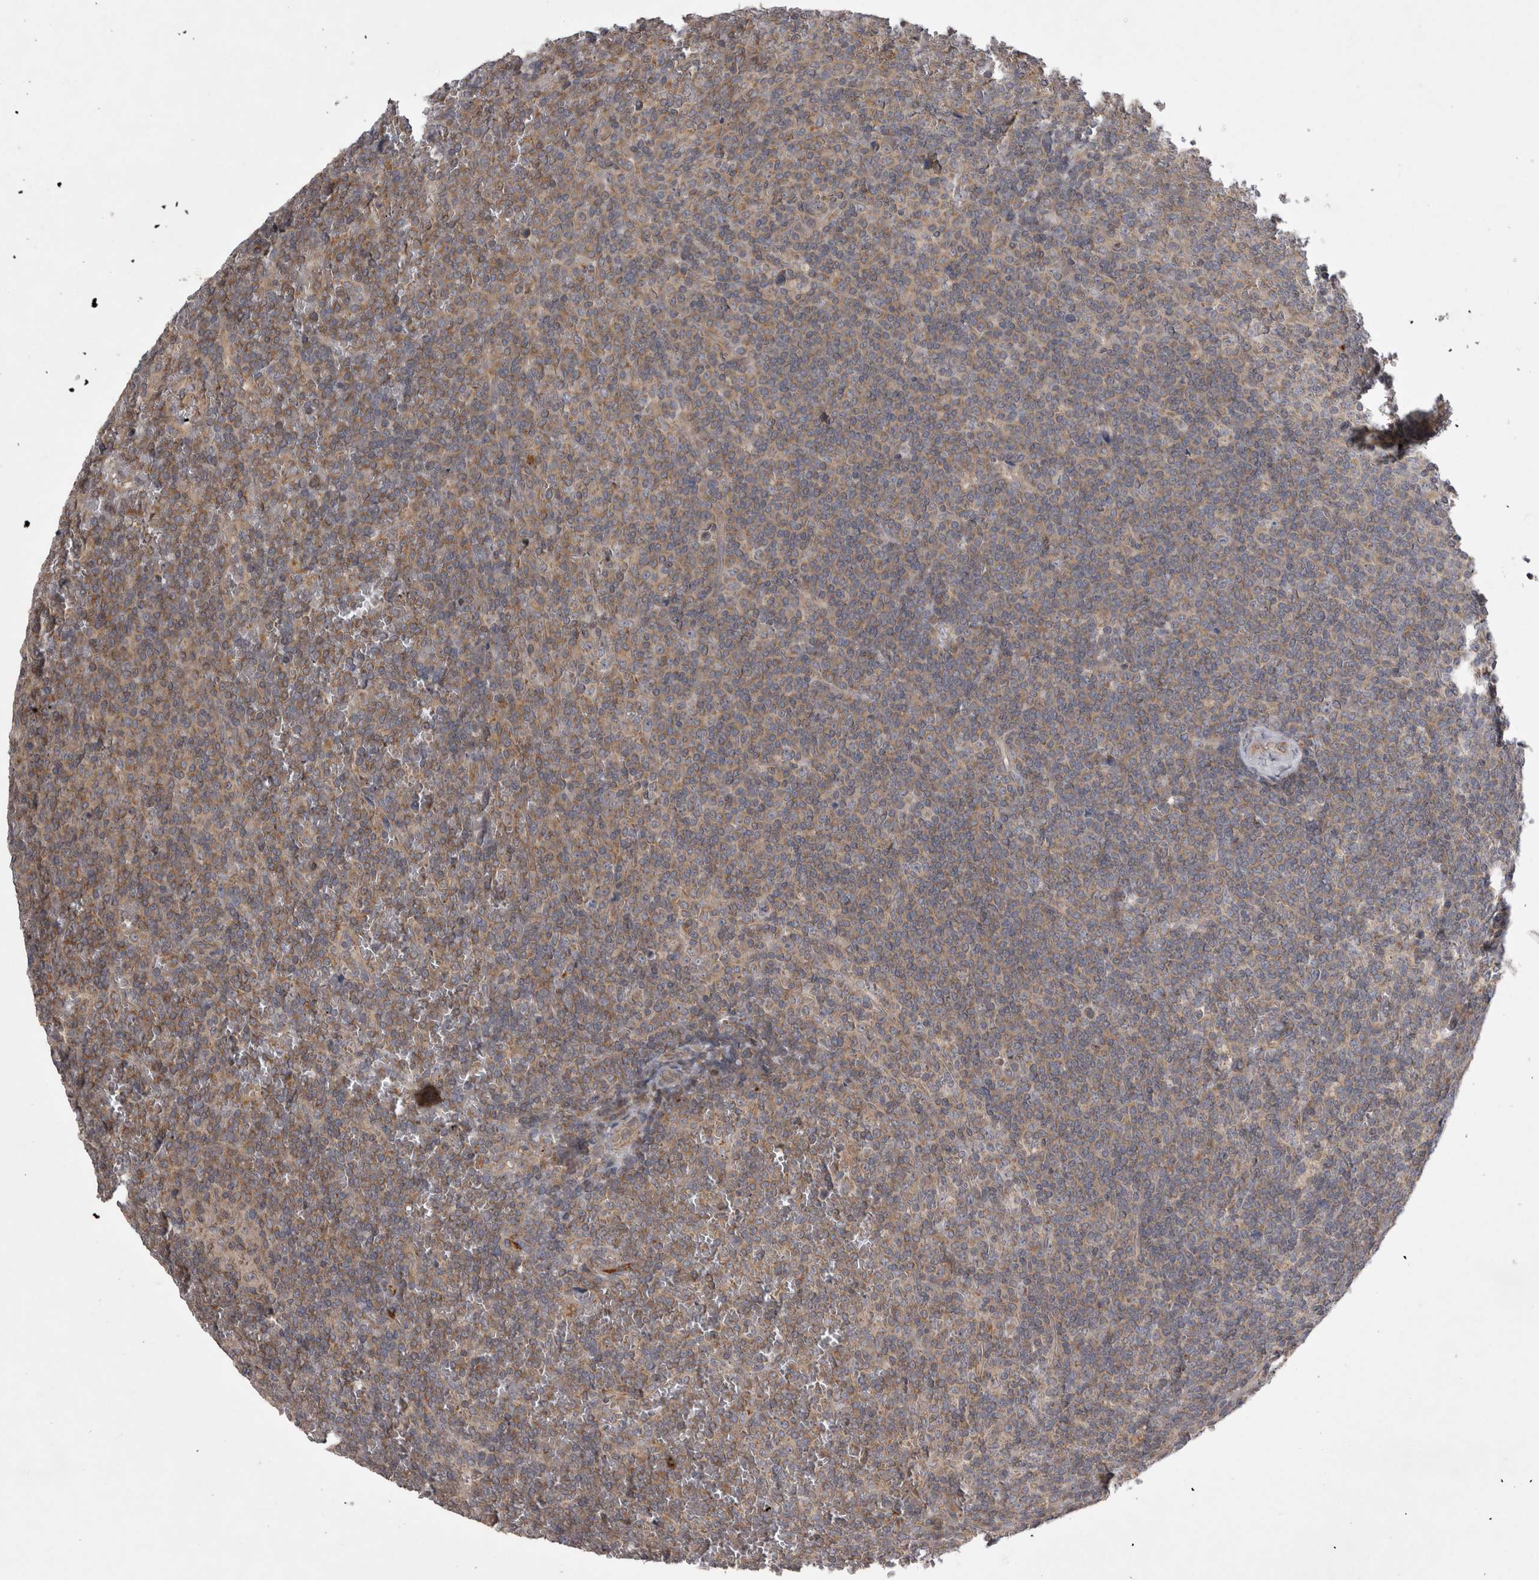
{"staining": {"intensity": "weak", "quantity": ">75%", "location": "cytoplasmic/membranous"}, "tissue": "lymphoma", "cell_type": "Tumor cells", "image_type": "cancer", "snomed": [{"axis": "morphology", "description": "Malignant lymphoma, non-Hodgkin's type, Low grade"}, {"axis": "topography", "description": "Spleen"}], "caption": "Immunohistochemistry (DAB (3,3'-diaminobenzidine)) staining of lymphoma displays weak cytoplasmic/membranous protein expression in about >75% of tumor cells.", "gene": "TSPOAP1", "patient": {"sex": "female", "age": 19}}